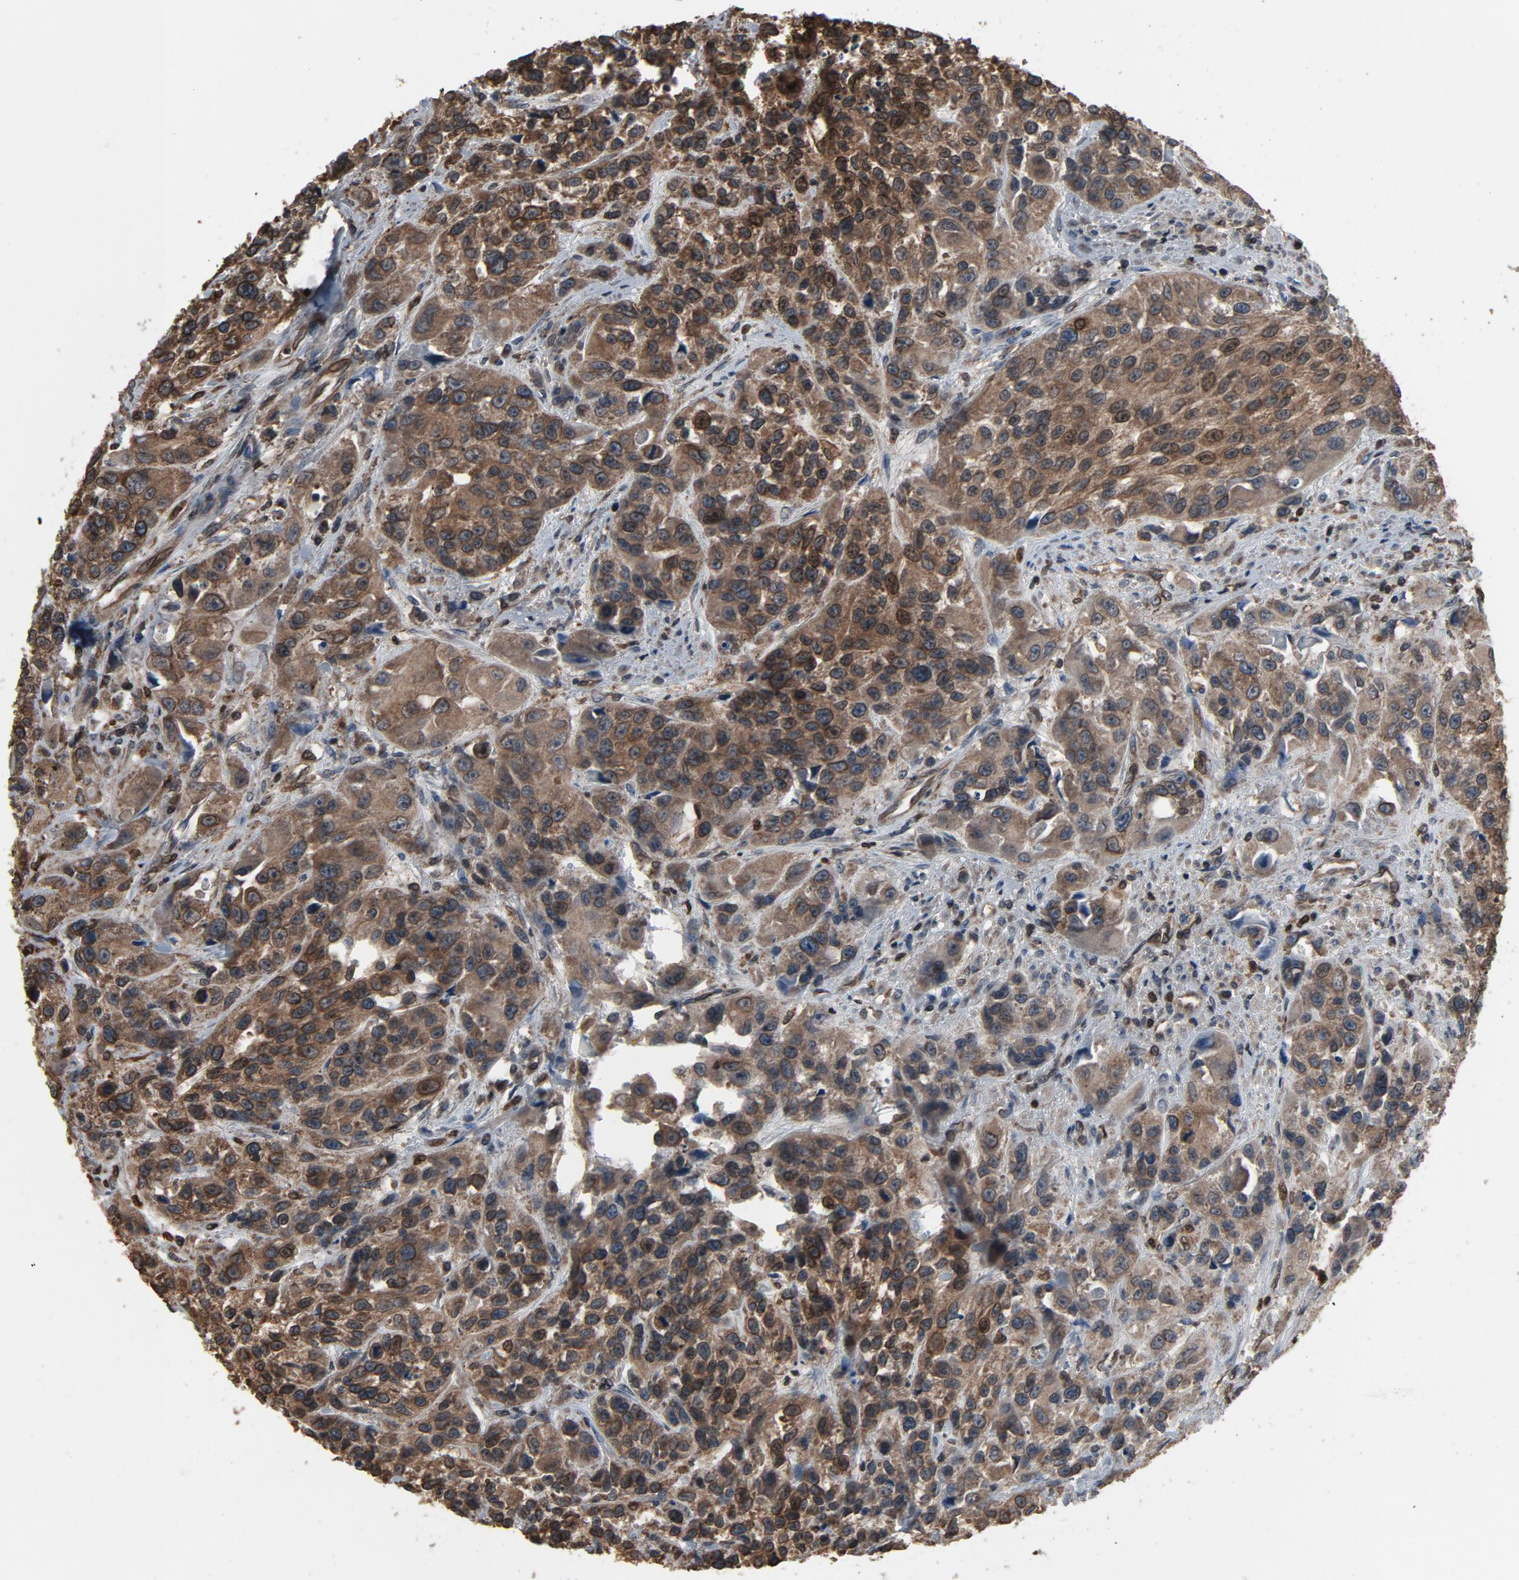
{"staining": {"intensity": "moderate", "quantity": "25%-75%", "location": "cytoplasmic/membranous,nuclear"}, "tissue": "urothelial cancer", "cell_type": "Tumor cells", "image_type": "cancer", "snomed": [{"axis": "morphology", "description": "Urothelial carcinoma, High grade"}, {"axis": "topography", "description": "Urinary bladder"}], "caption": "Immunohistochemistry (DAB) staining of urothelial cancer reveals moderate cytoplasmic/membranous and nuclear protein staining in about 25%-75% of tumor cells.", "gene": "UBE2D1", "patient": {"sex": "female", "age": 81}}